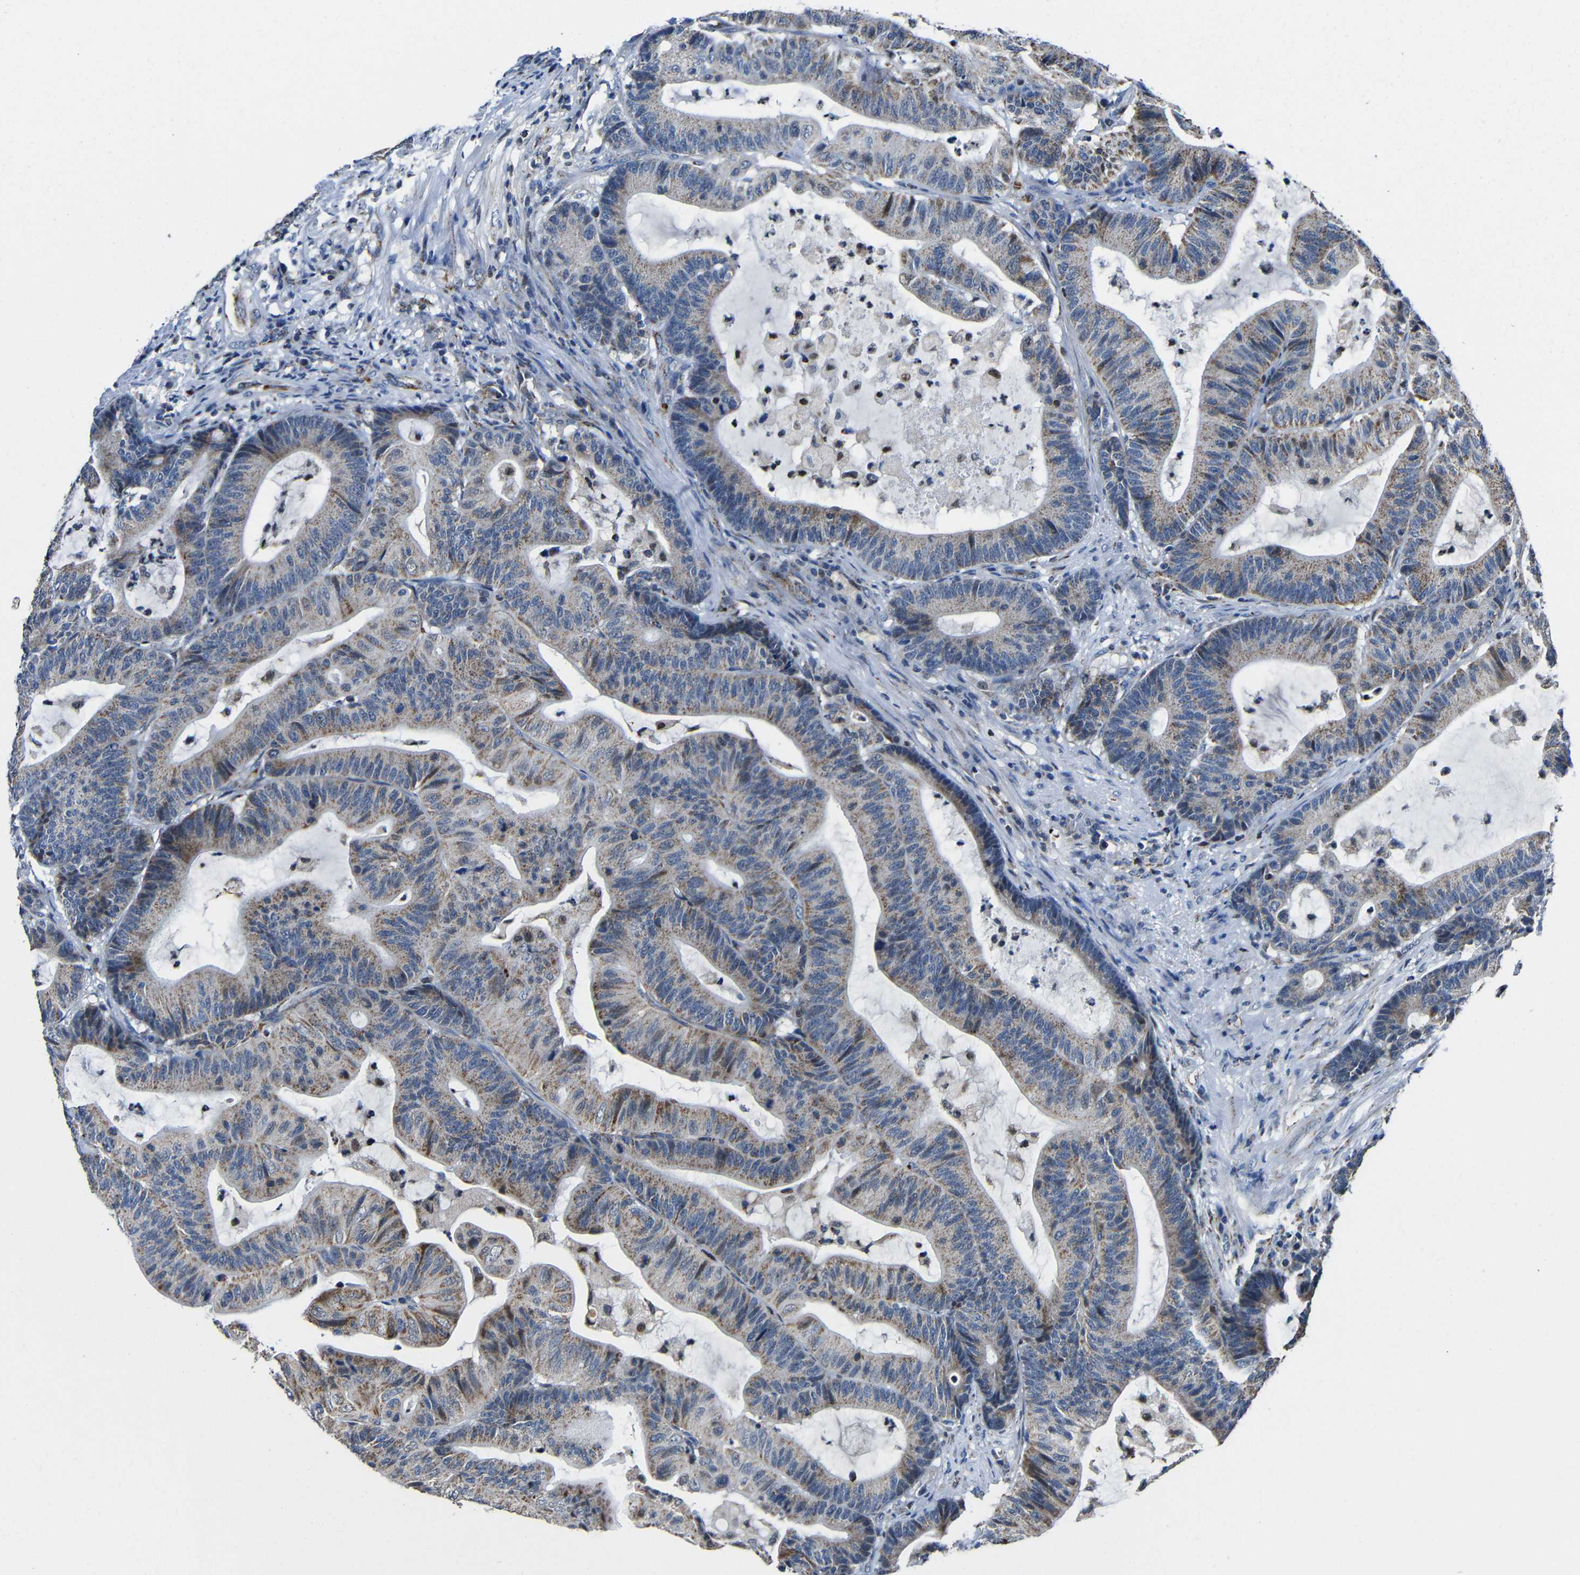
{"staining": {"intensity": "moderate", "quantity": "25%-75%", "location": "cytoplasmic/membranous"}, "tissue": "colorectal cancer", "cell_type": "Tumor cells", "image_type": "cancer", "snomed": [{"axis": "morphology", "description": "Adenocarcinoma, NOS"}, {"axis": "topography", "description": "Colon"}], "caption": "Moderate cytoplasmic/membranous expression is present in approximately 25%-75% of tumor cells in adenocarcinoma (colorectal).", "gene": "CA5B", "patient": {"sex": "female", "age": 84}}